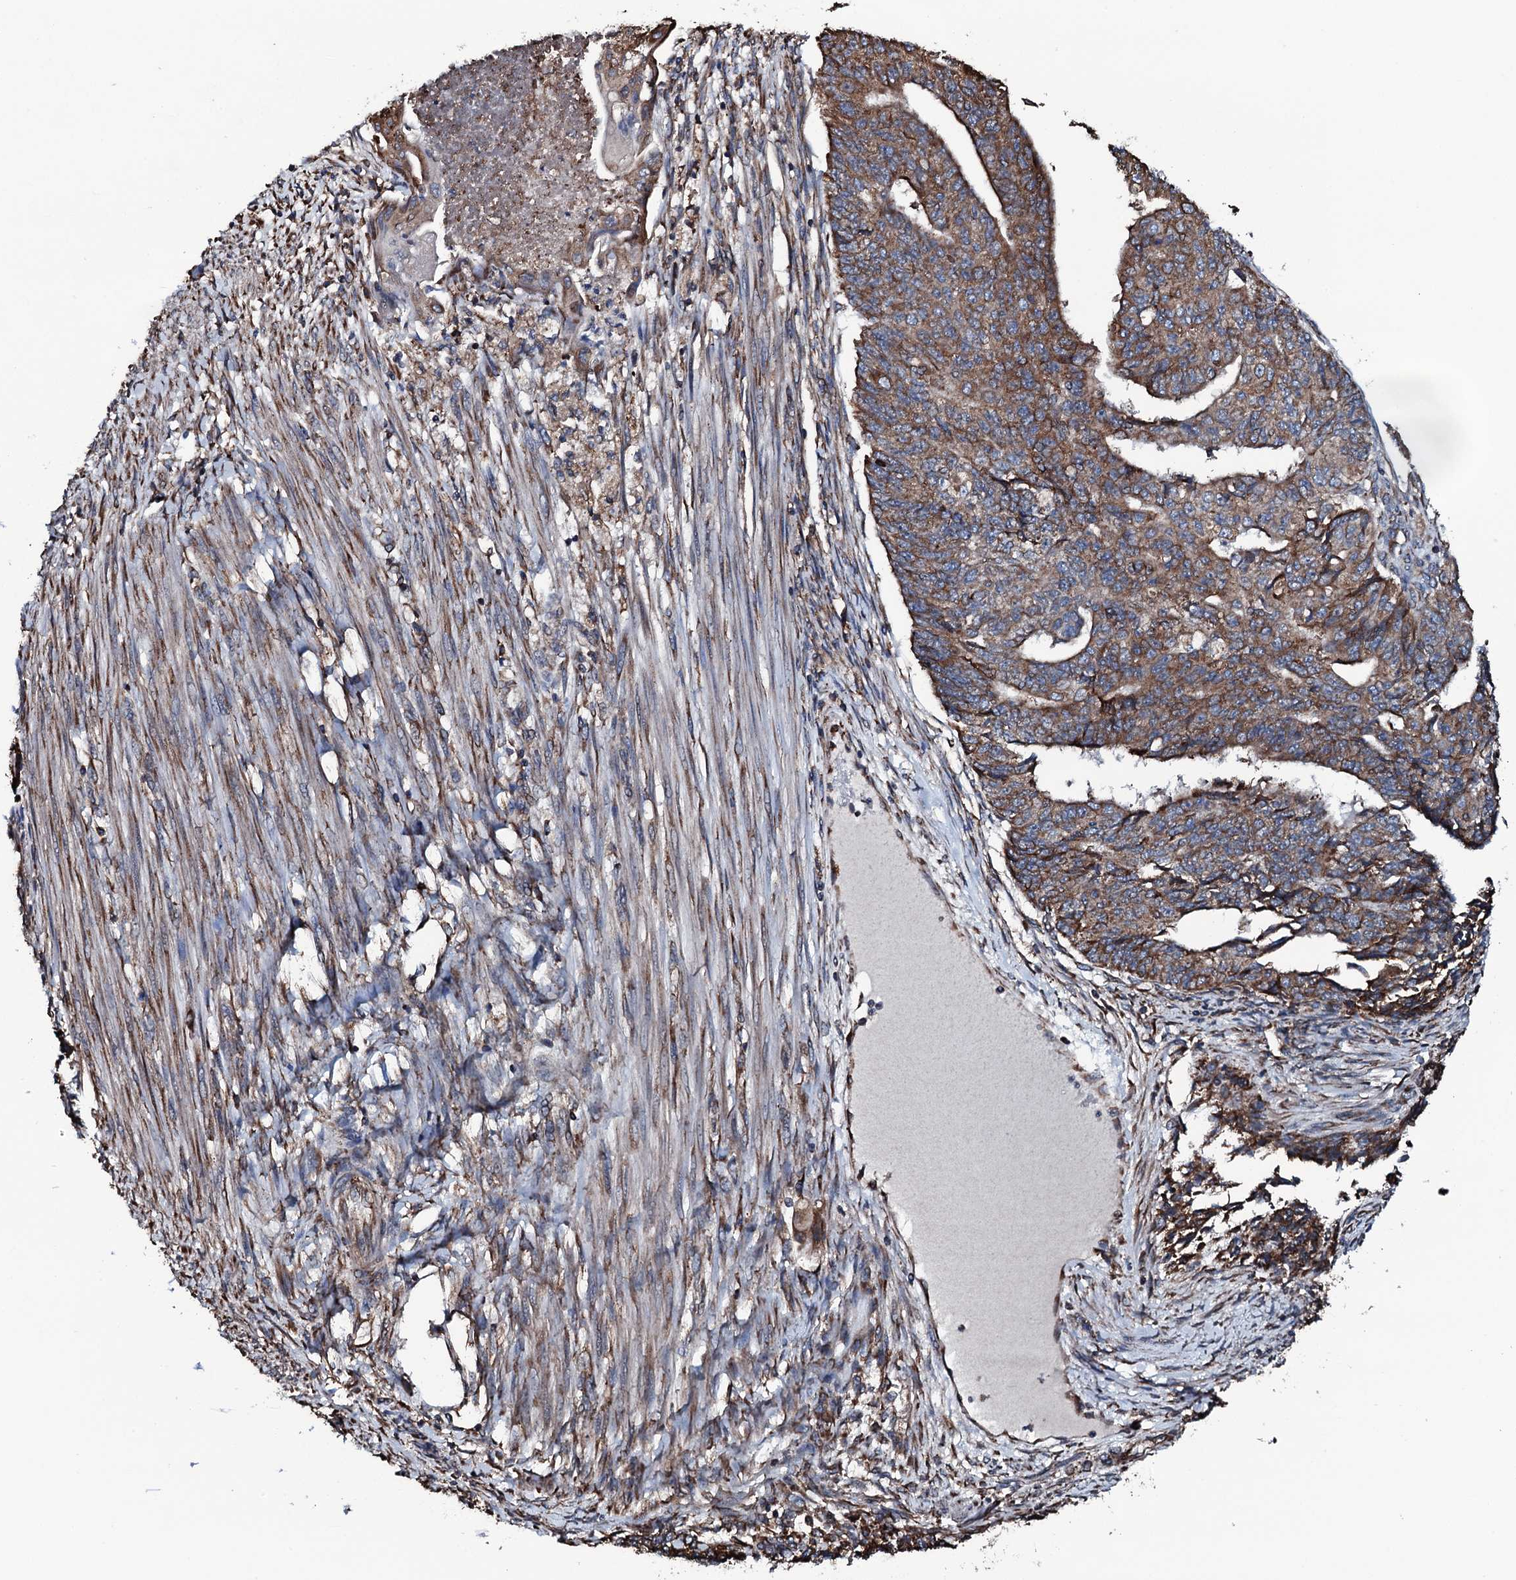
{"staining": {"intensity": "strong", "quantity": ">75%", "location": "cytoplasmic/membranous"}, "tissue": "endometrial cancer", "cell_type": "Tumor cells", "image_type": "cancer", "snomed": [{"axis": "morphology", "description": "Adenocarcinoma, NOS"}, {"axis": "topography", "description": "Endometrium"}], "caption": "Human adenocarcinoma (endometrial) stained with a protein marker shows strong staining in tumor cells.", "gene": "RAB12", "patient": {"sex": "female", "age": 32}}